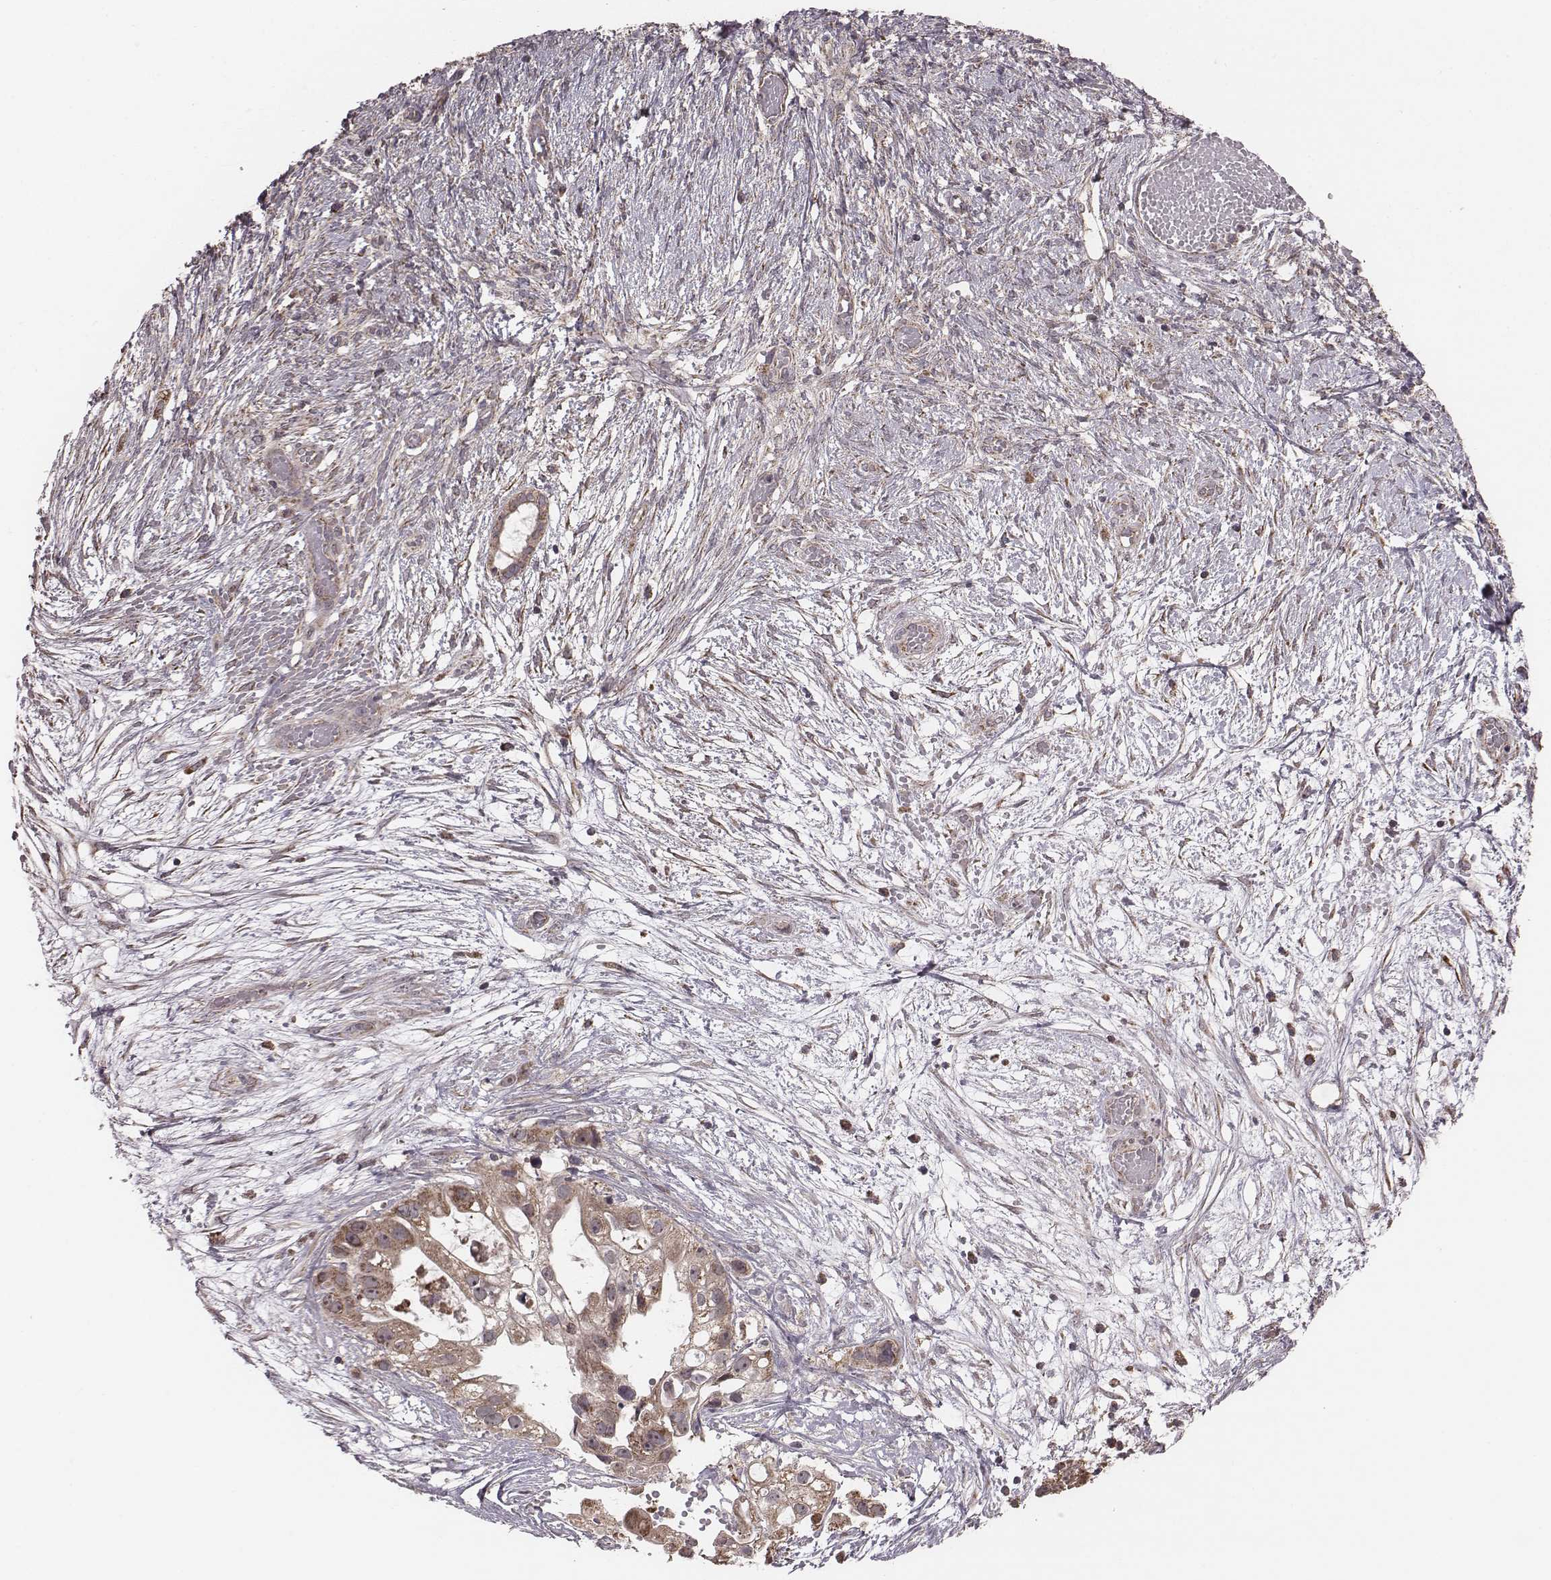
{"staining": {"intensity": "moderate", "quantity": ">75%", "location": "cytoplasmic/membranous"}, "tissue": "ovarian cancer", "cell_type": "Tumor cells", "image_type": "cancer", "snomed": [{"axis": "morphology", "description": "Cystadenocarcinoma, serous, NOS"}, {"axis": "topography", "description": "Ovary"}], "caption": "About >75% of tumor cells in human ovarian cancer reveal moderate cytoplasmic/membranous protein positivity as visualized by brown immunohistochemical staining.", "gene": "PDCD2L", "patient": {"sex": "female", "age": 56}}